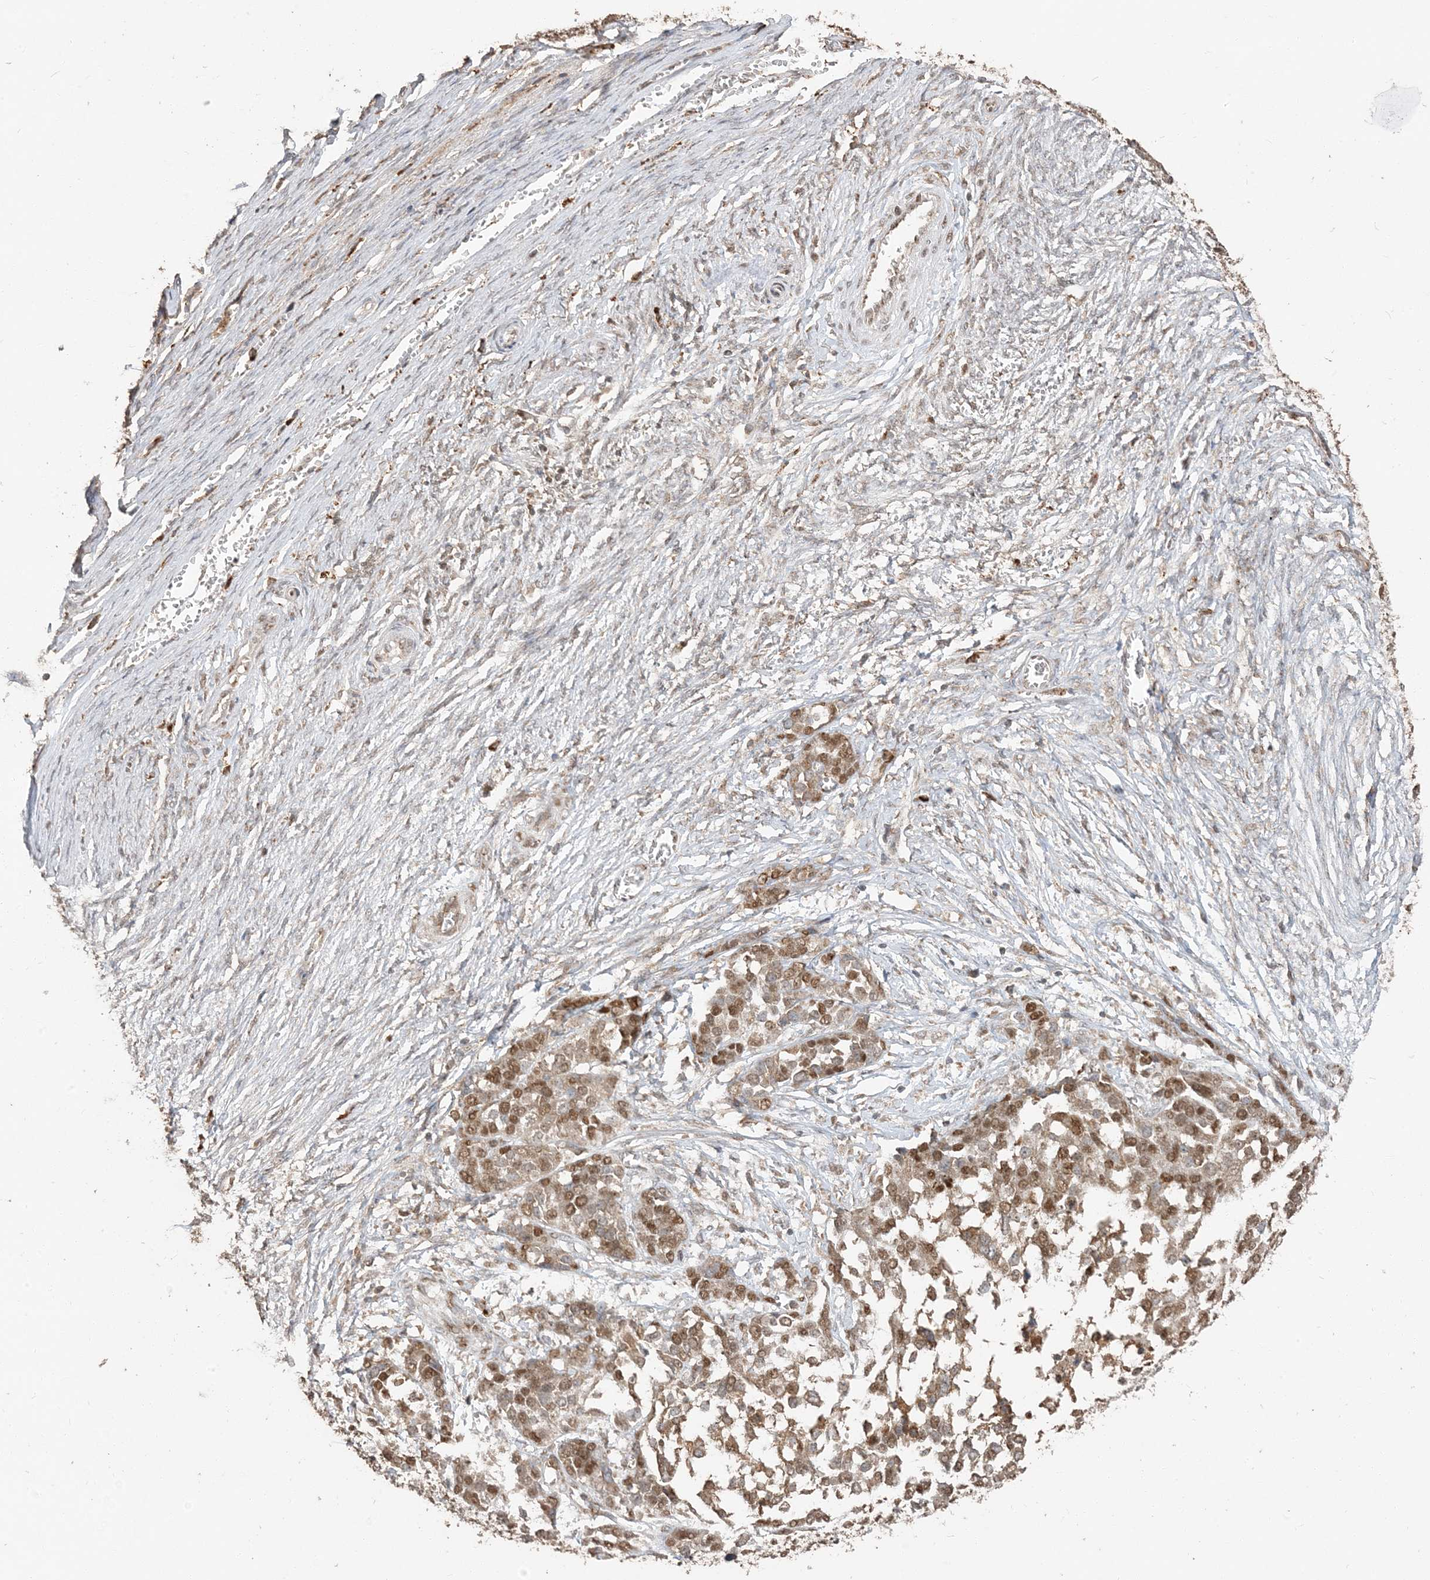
{"staining": {"intensity": "moderate", "quantity": ">75%", "location": "cytoplasmic/membranous,nuclear"}, "tissue": "ovarian cancer", "cell_type": "Tumor cells", "image_type": "cancer", "snomed": [{"axis": "morphology", "description": "Cystadenocarcinoma, serous, NOS"}, {"axis": "topography", "description": "Ovary"}], "caption": "Ovarian cancer (serous cystadenocarcinoma) tissue demonstrates moderate cytoplasmic/membranous and nuclear expression in approximately >75% of tumor cells, visualized by immunohistochemistry.", "gene": "RER1", "patient": {"sex": "female", "age": 44}}